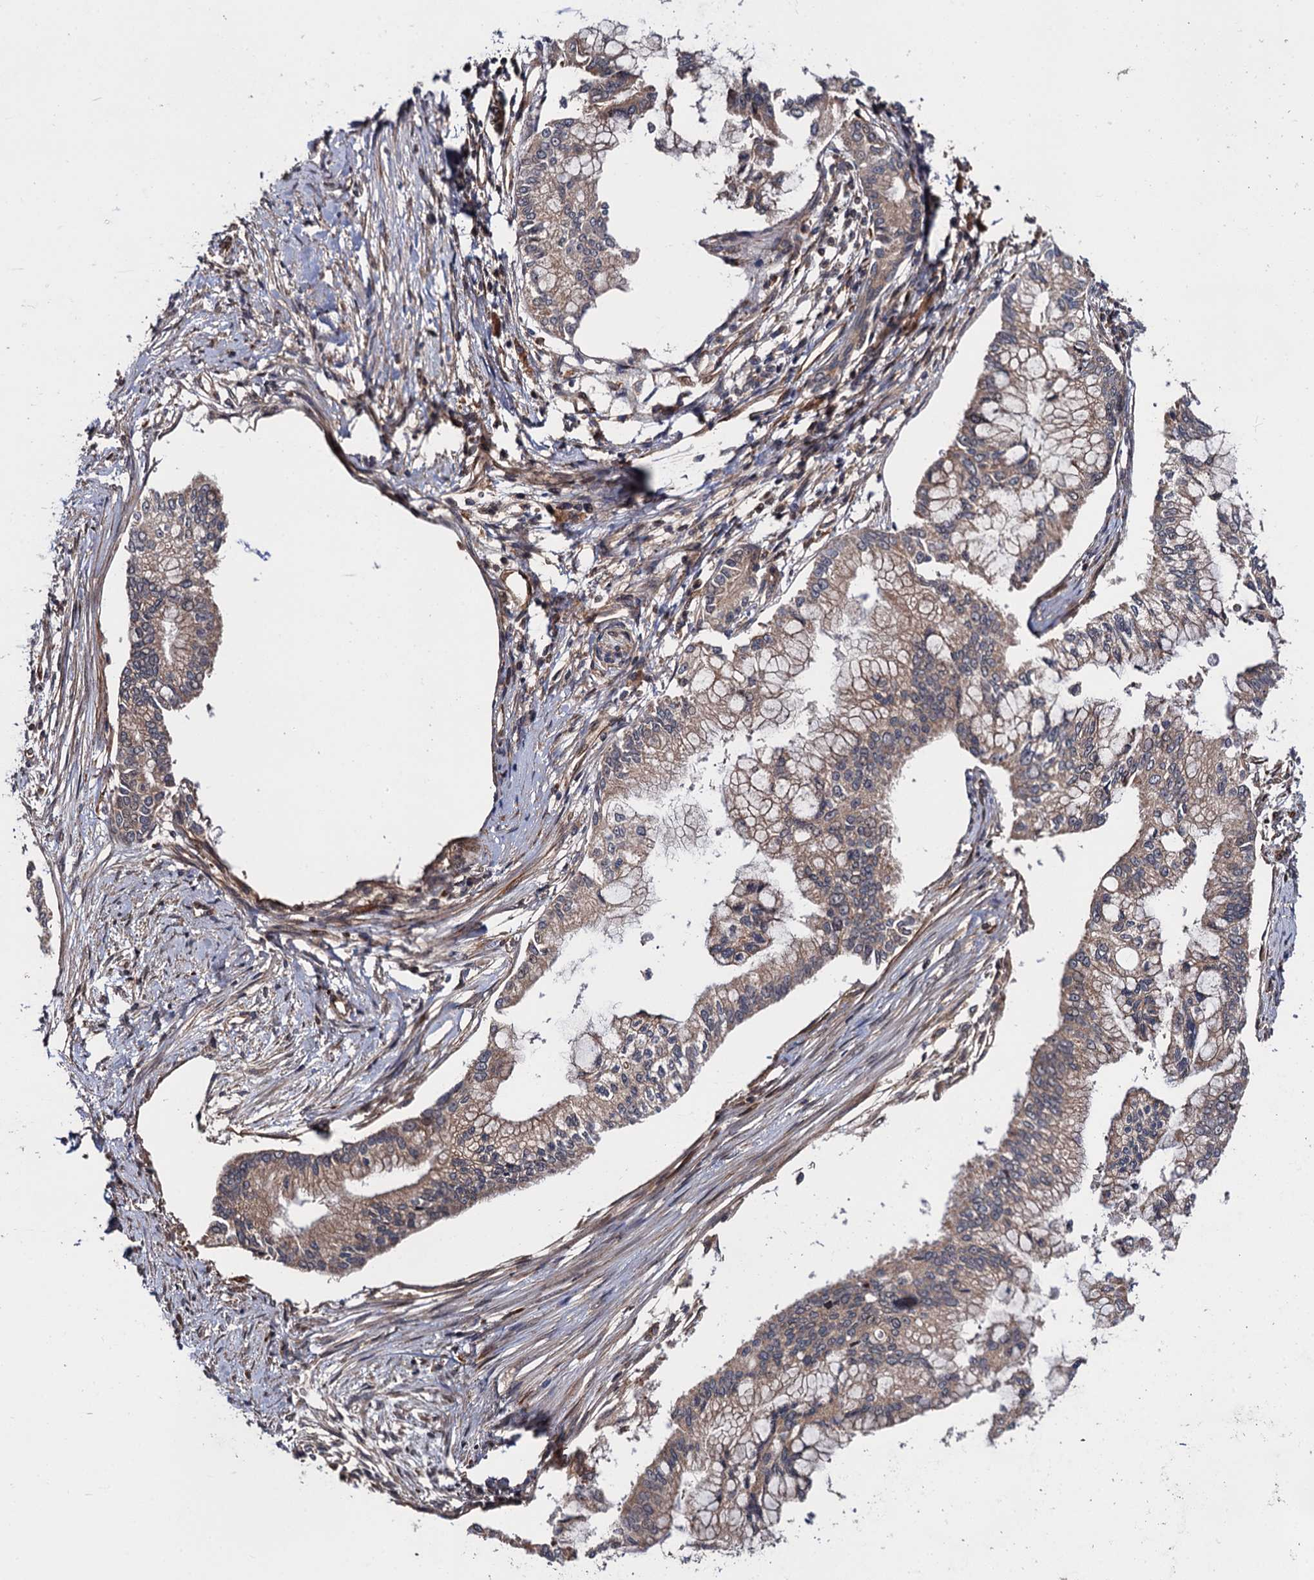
{"staining": {"intensity": "weak", "quantity": ">75%", "location": "cytoplasmic/membranous"}, "tissue": "pancreatic cancer", "cell_type": "Tumor cells", "image_type": "cancer", "snomed": [{"axis": "morphology", "description": "Adenocarcinoma, NOS"}, {"axis": "topography", "description": "Pancreas"}], "caption": "This is a micrograph of IHC staining of pancreatic cancer (adenocarcinoma), which shows weak expression in the cytoplasmic/membranous of tumor cells.", "gene": "FSIP1", "patient": {"sex": "male", "age": 58}}